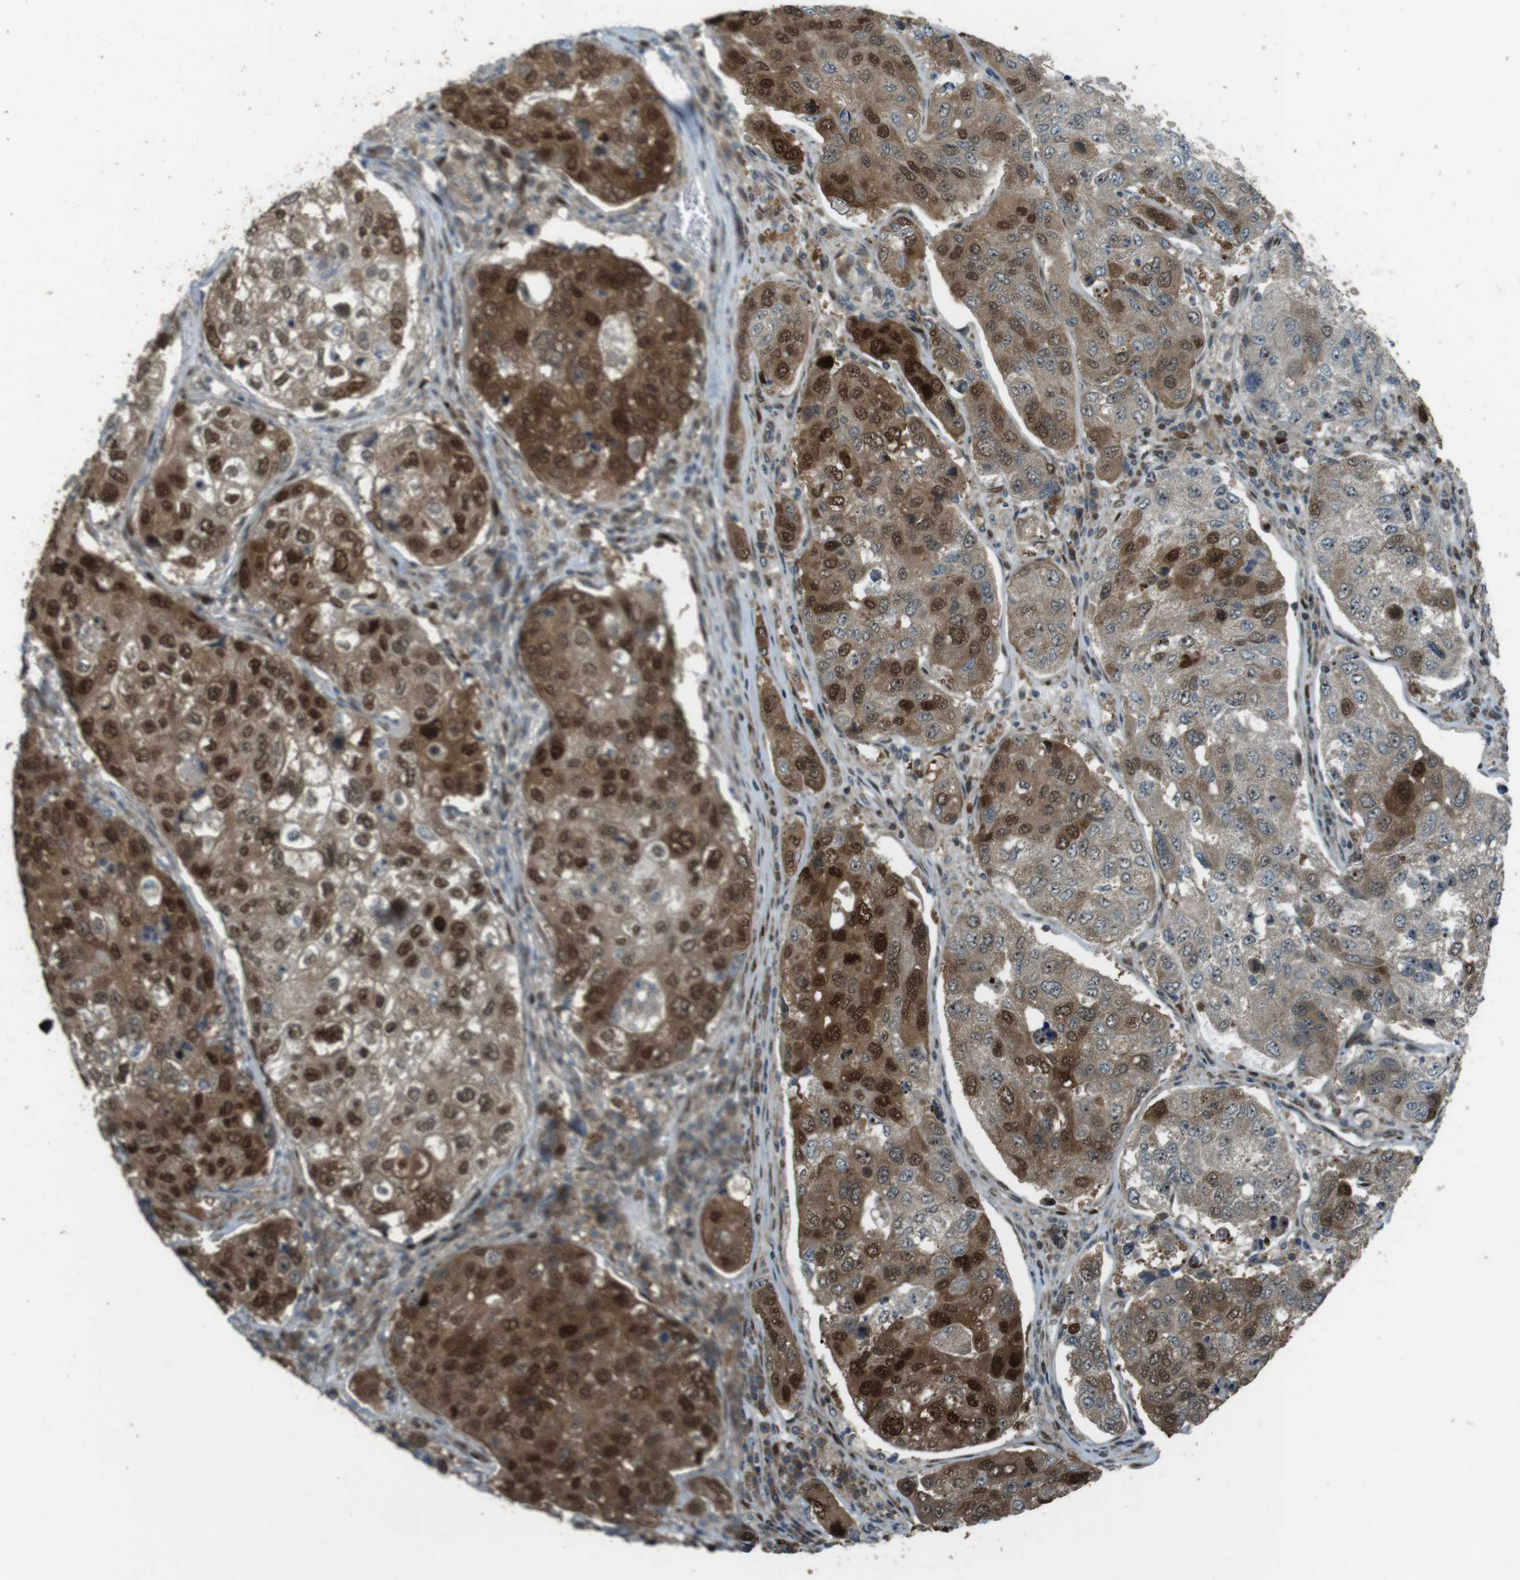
{"staining": {"intensity": "strong", "quantity": ">75%", "location": "cytoplasmic/membranous,nuclear"}, "tissue": "urothelial cancer", "cell_type": "Tumor cells", "image_type": "cancer", "snomed": [{"axis": "morphology", "description": "Urothelial carcinoma, High grade"}, {"axis": "topography", "description": "Lymph node"}, {"axis": "topography", "description": "Urinary bladder"}], "caption": "Protein expression analysis of human urothelial cancer reveals strong cytoplasmic/membranous and nuclear positivity in about >75% of tumor cells. The staining is performed using DAB (3,3'-diaminobenzidine) brown chromogen to label protein expression. The nuclei are counter-stained blue using hematoxylin.", "gene": "ZNF330", "patient": {"sex": "male", "age": 51}}